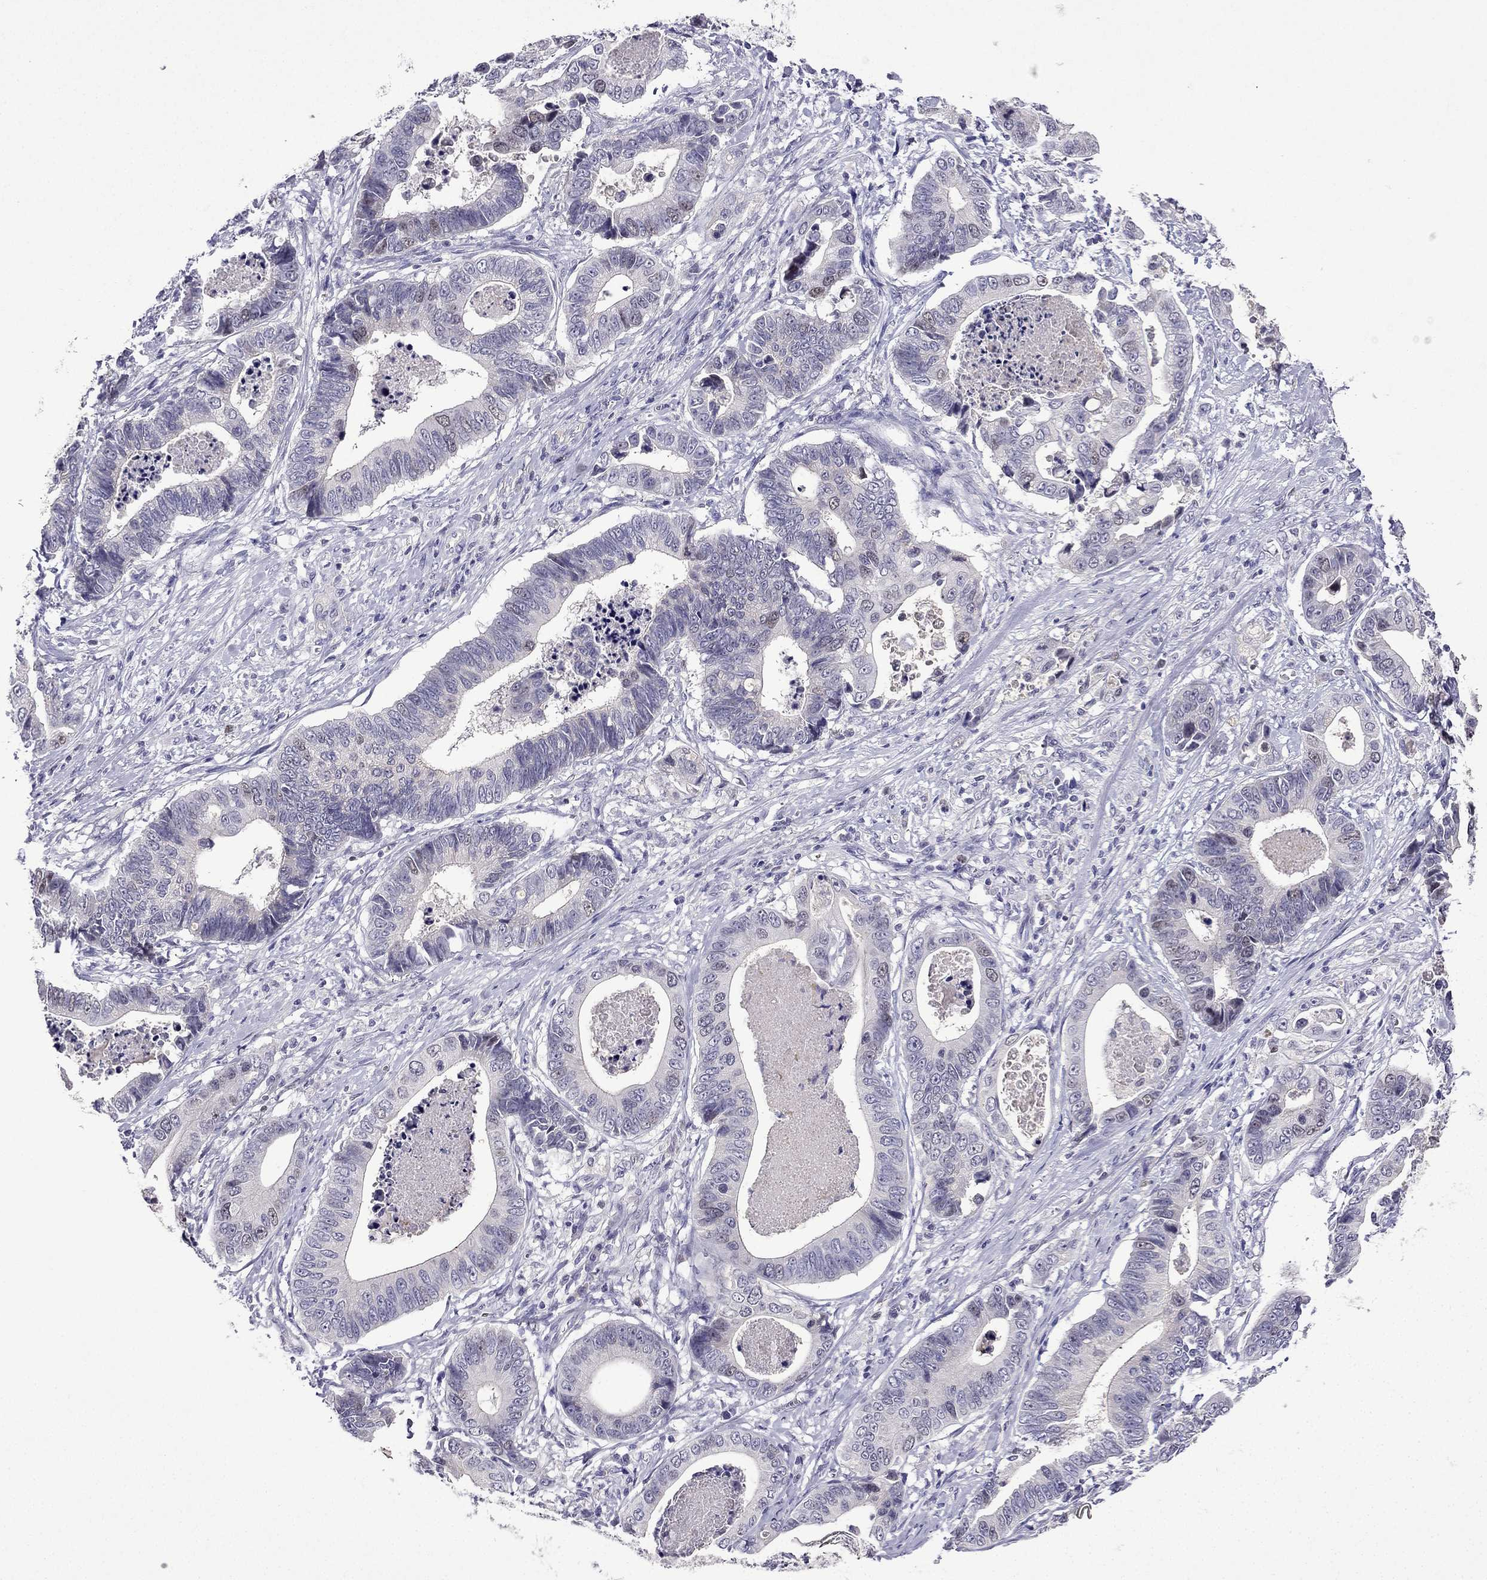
{"staining": {"intensity": "weak", "quantity": "<25%", "location": "nuclear"}, "tissue": "stomach cancer", "cell_type": "Tumor cells", "image_type": "cancer", "snomed": [{"axis": "morphology", "description": "Adenocarcinoma, NOS"}, {"axis": "topography", "description": "Stomach"}], "caption": "The micrograph exhibits no significant expression in tumor cells of stomach adenocarcinoma. The staining is performed using DAB (3,3'-diaminobenzidine) brown chromogen with nuclei counter-stained in using hematoxylin.", "gene": "UHRF1", "patient": {"sex": "male", "age": 84}}